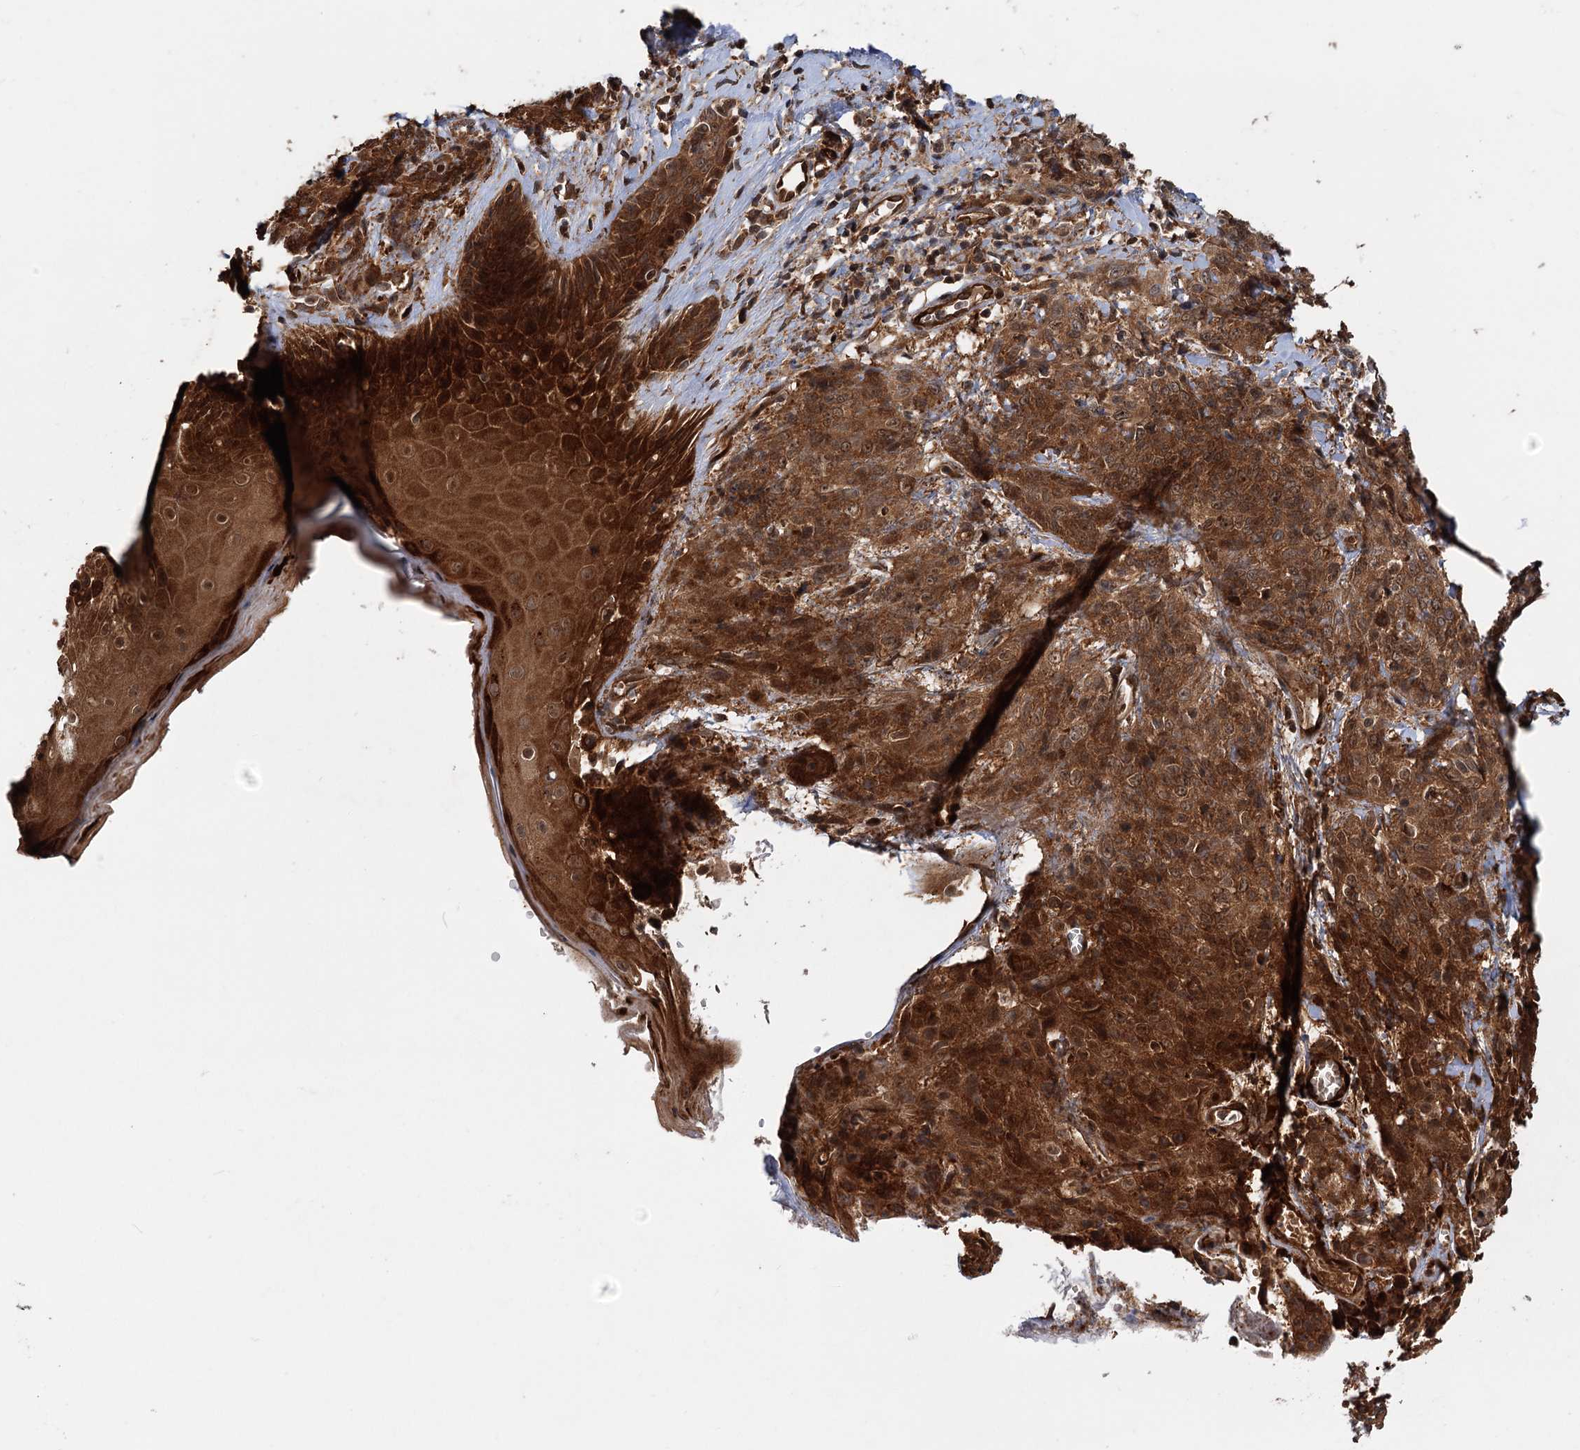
{"staining": {"intensity": "strong", "quantity": ">75%", "location": "cytoplasmic/membranous"}, "tissue": "skin cancer", "cell_type": "Tumor cells", "image_type": "cancer", "snomed": [{"axis": "morphology", "description": "Squamous cell carcinoma, NOS"}, {"axis": "topography", "description": "Skin"}, {"axis": "topography", "description": "Vulva"}], "caption": "Protein expression by immunohistochemistry (IHC) reveals strong cytoplasmic/membranous expression in about >75% of tumor cells in skin squamous cell carcinoma.", "gene": "KANSL2", "patient": {"sex": "female", "age": 85}}